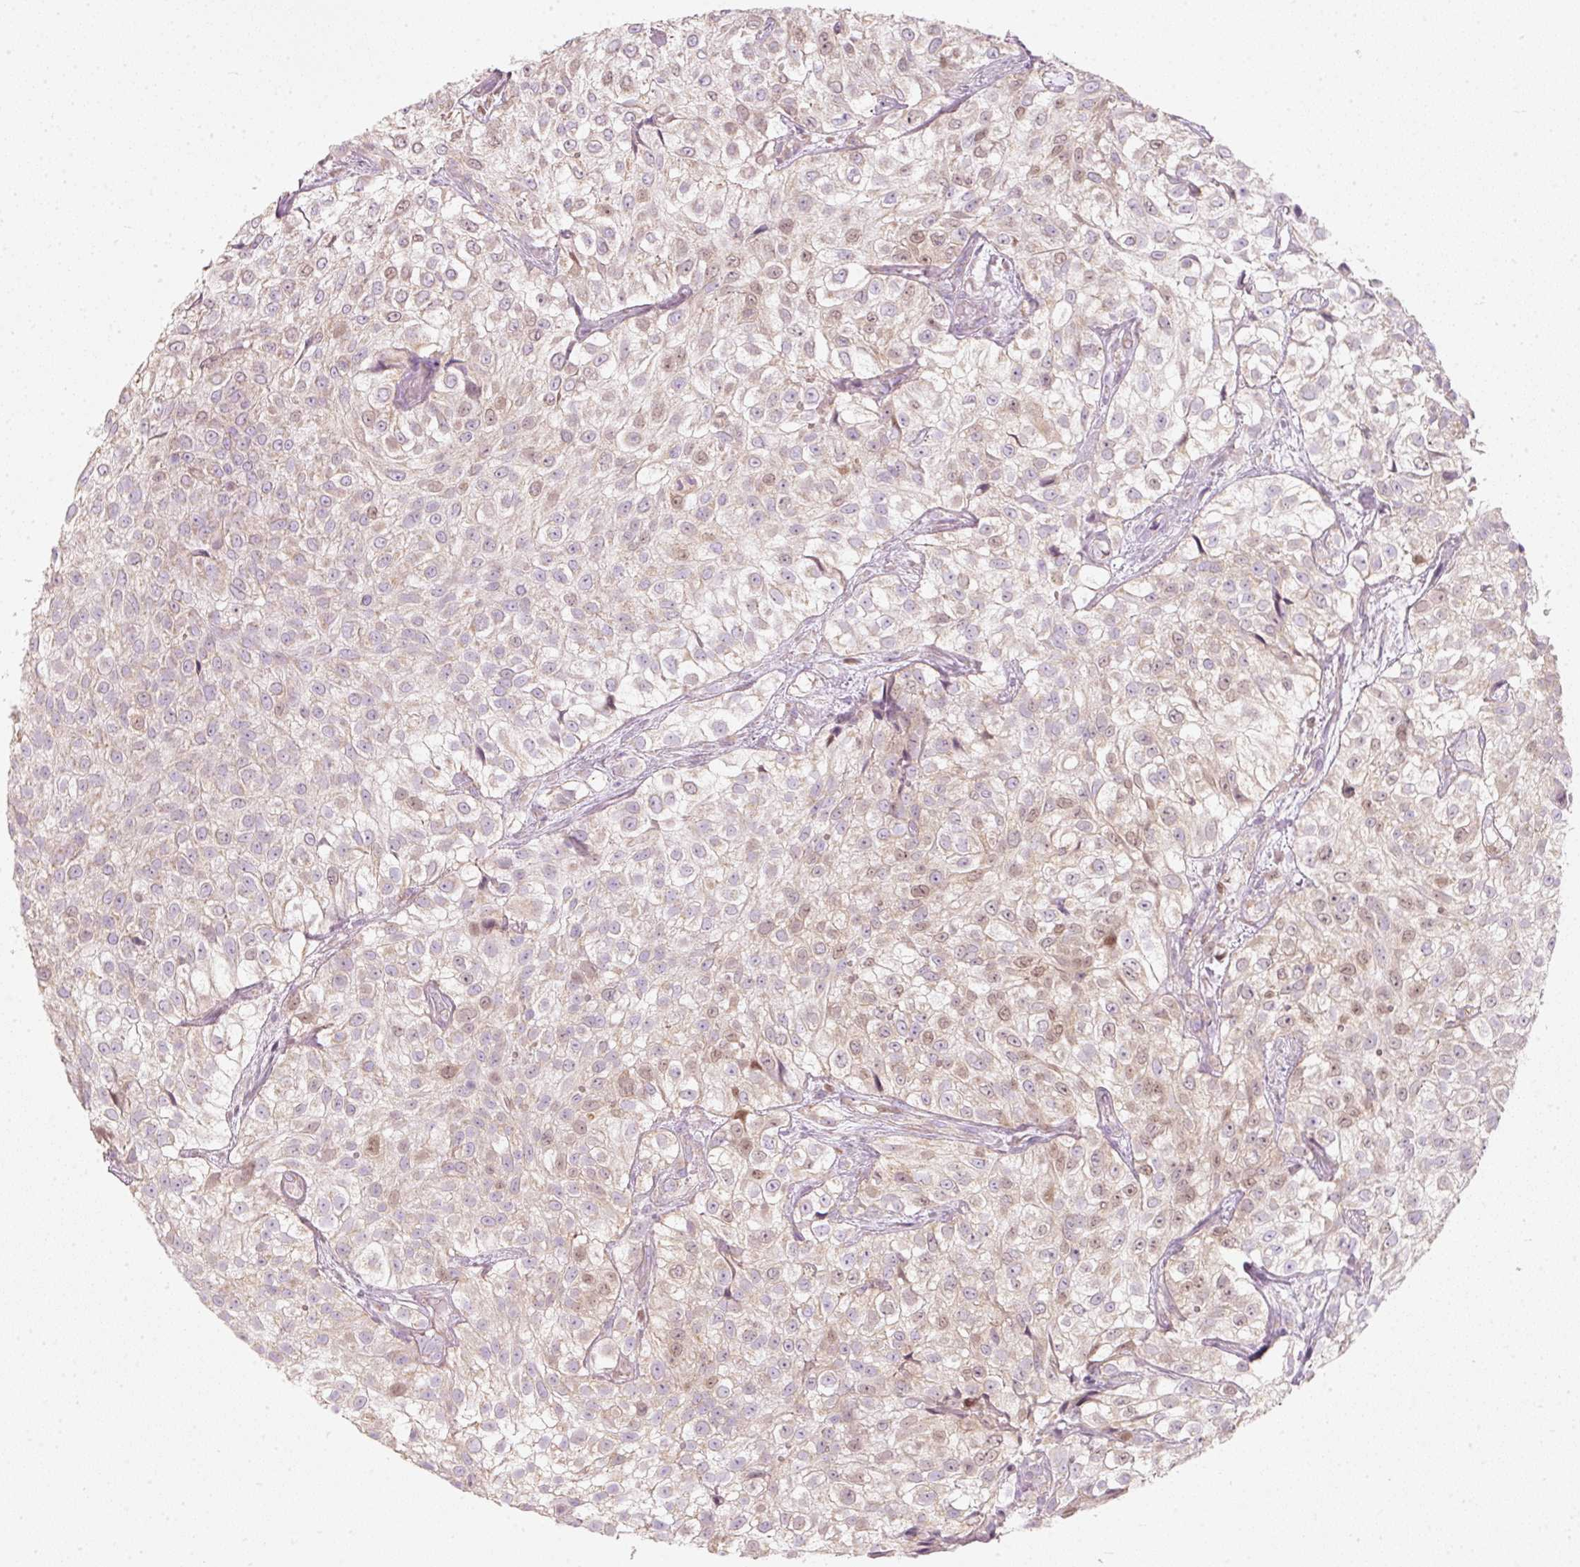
{"staining": {"intensity": "moderate", "quantity": "25%-75%", "location": "nuclear"}, "tissue": "urothelial cancer", "cell_type": "Tumor cells", "image_type": "cancer", "snomed": [{"axis": "morphology", "description": "Urothelial carcinoma, High grade"}, {"axis": "topography", "description": "Urinary bladder"}], "caption": "Protein staining demonstrates moderate nuclear expression in approximately 25%-75% of tumor cells in urothelial cancer. (DAB = brown stain, brightfield microscopy at high magnification).", "gene": "DUT", "patient": {"sex": "male", "age": 56}}